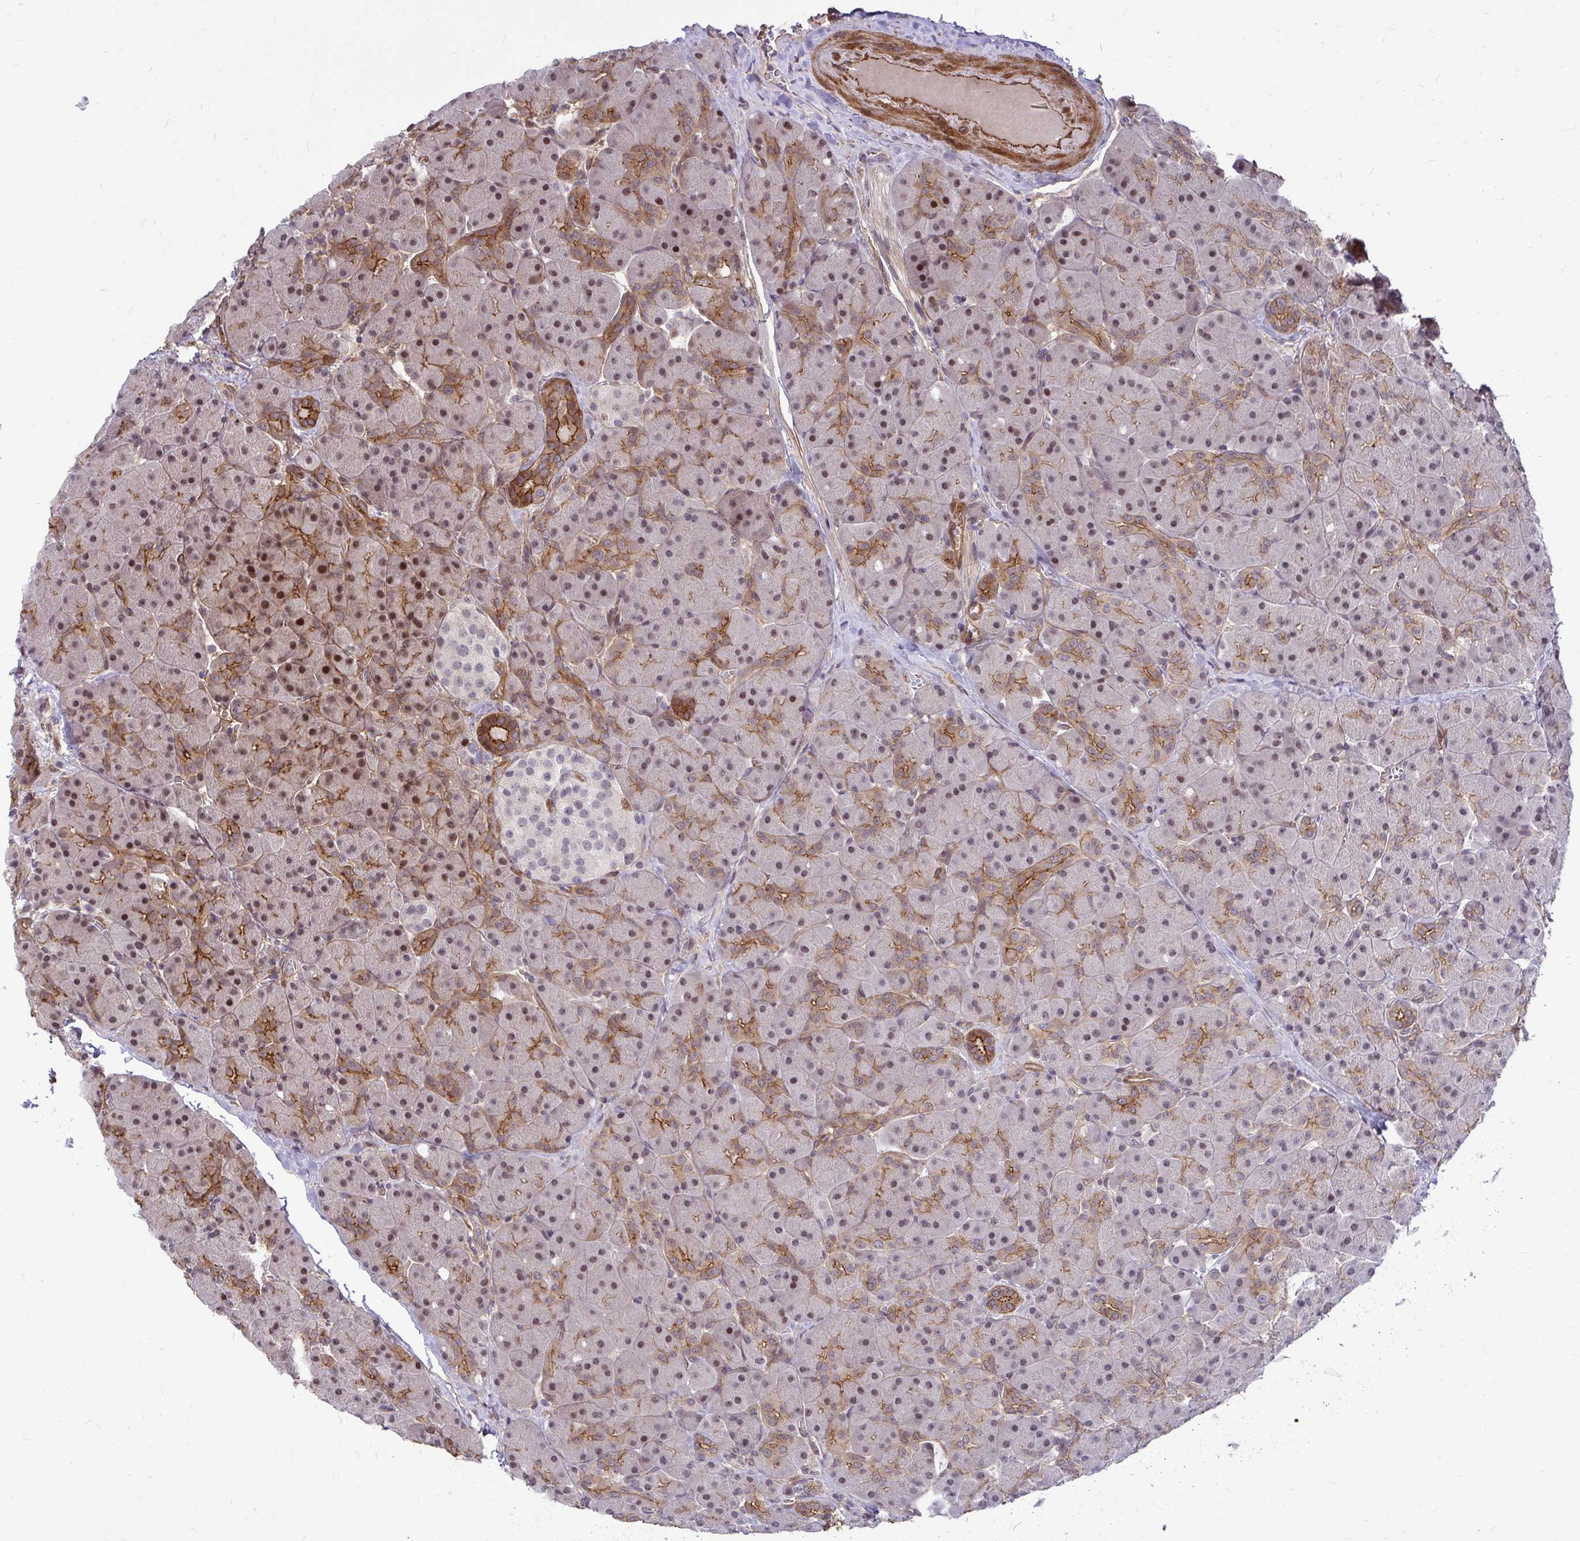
{"staining": {"intensity": "moderate", "quantity": "25%-75%", "location": "cytoplasmic/membranous,nuclear"}, "tissue": "pancreas", "cell_type": "Exocrine glandular cells", "image_type": "normal", "snomed": [{"axis": "morphology", "description": "Normal tissue, NOS"}, {"axis": "topography", "description": "Pancreas"}], "caption": "Immunohistochemistry (IHC) of benign pancreas demonstrates medium levels of moderate cytoplasmic/membranous,nuclear expression in about 25%-75% of exocrine glandular cells. (Brightfield microscopy of DAB IHC at high magnification).", "gene": "TRIP6", "patient": {"sex": "male", "age": 55}}